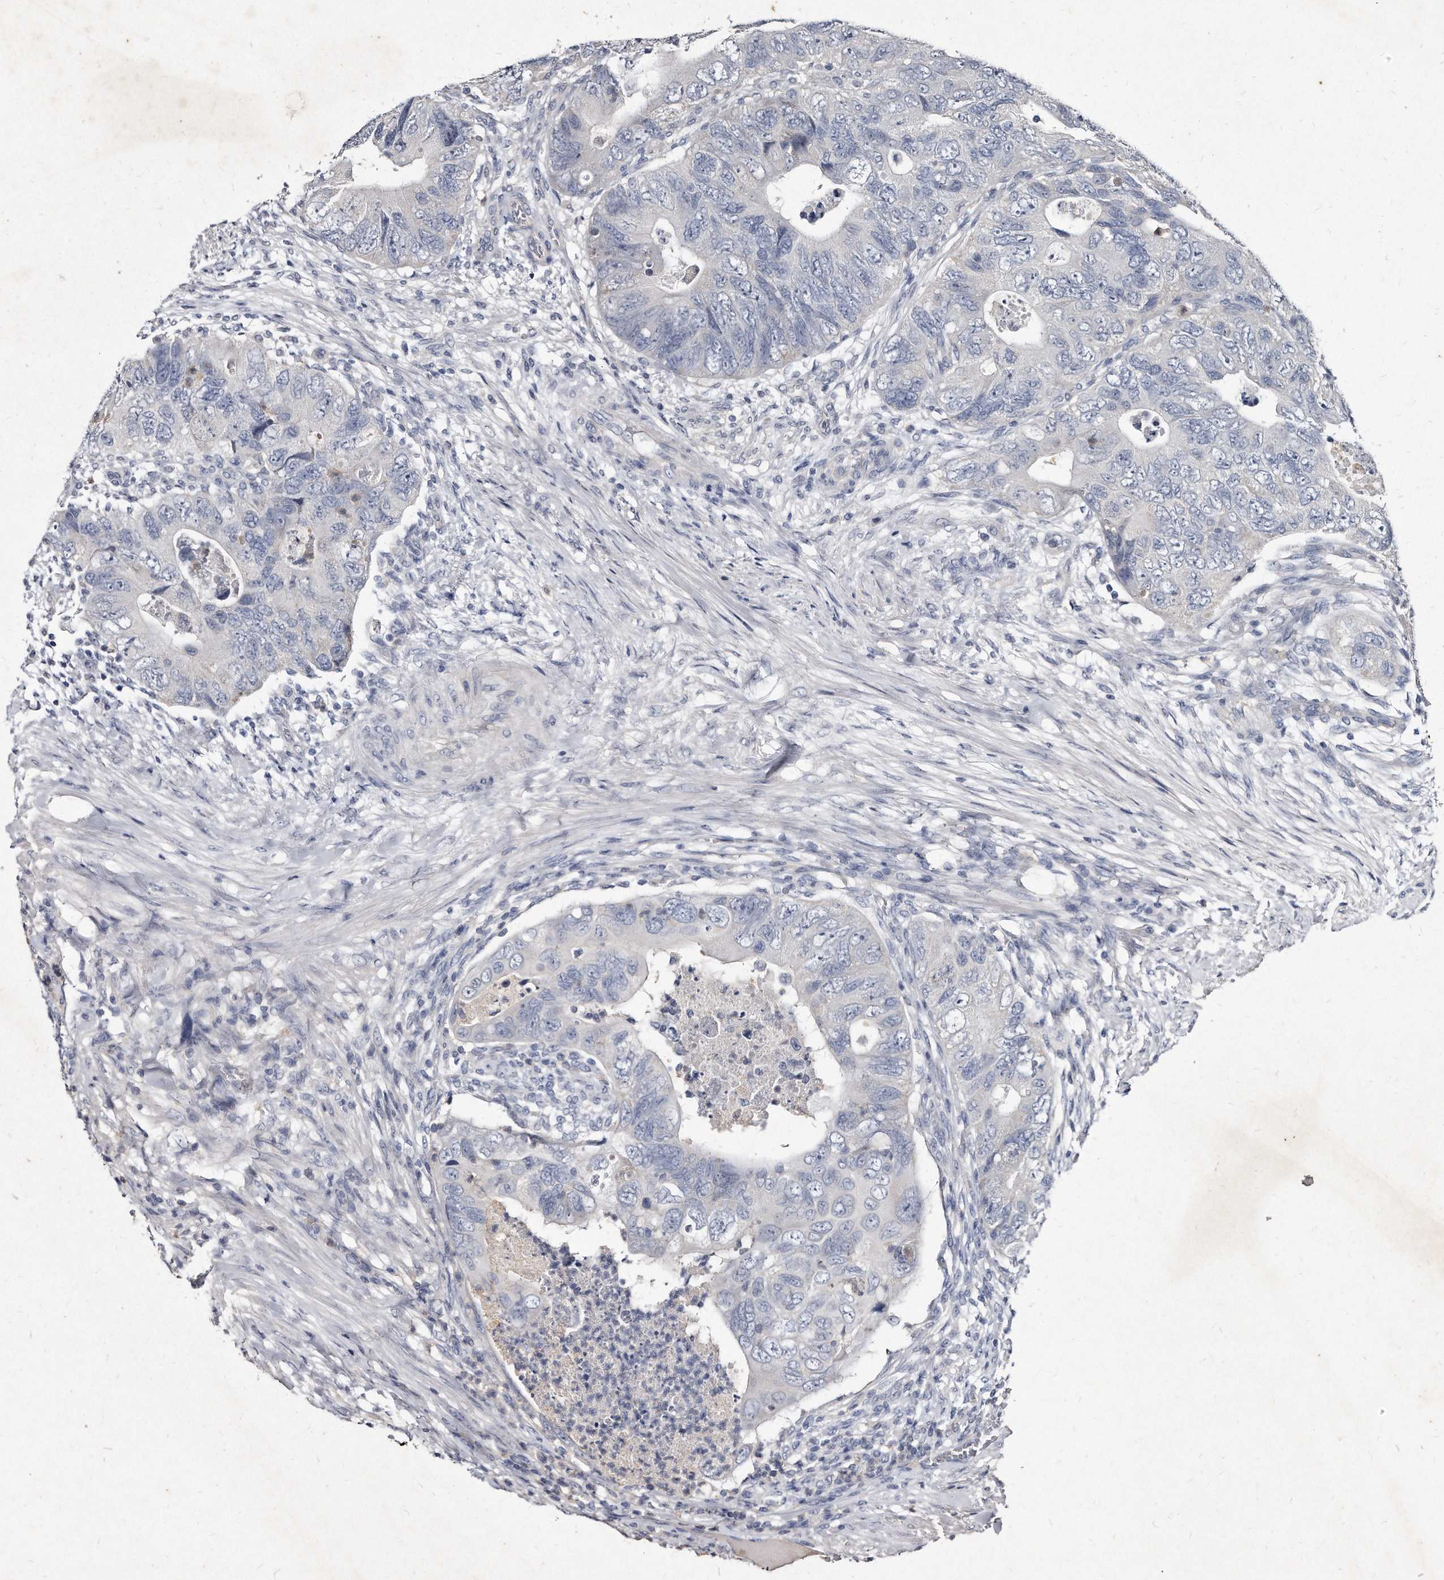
{"staining": {"intensity": "negative", "quantity": "none", "location": "none"}, "tissue": "colorectal cancer", "cell_type": "Tumor cells", "image_type": "cancer", "snomed": [{"axis": "morphology", "description": "Adenocarcinoma, NOS"}, {"axis": "topography", "description": "Rectum"}], "caption": "This is an immunohistochemistry image of adenocarcinoma (colorectal). There is no staining in tumor cells.", "gene": "KLHDC3", "patient": {"sex": "male", "age": 63}}